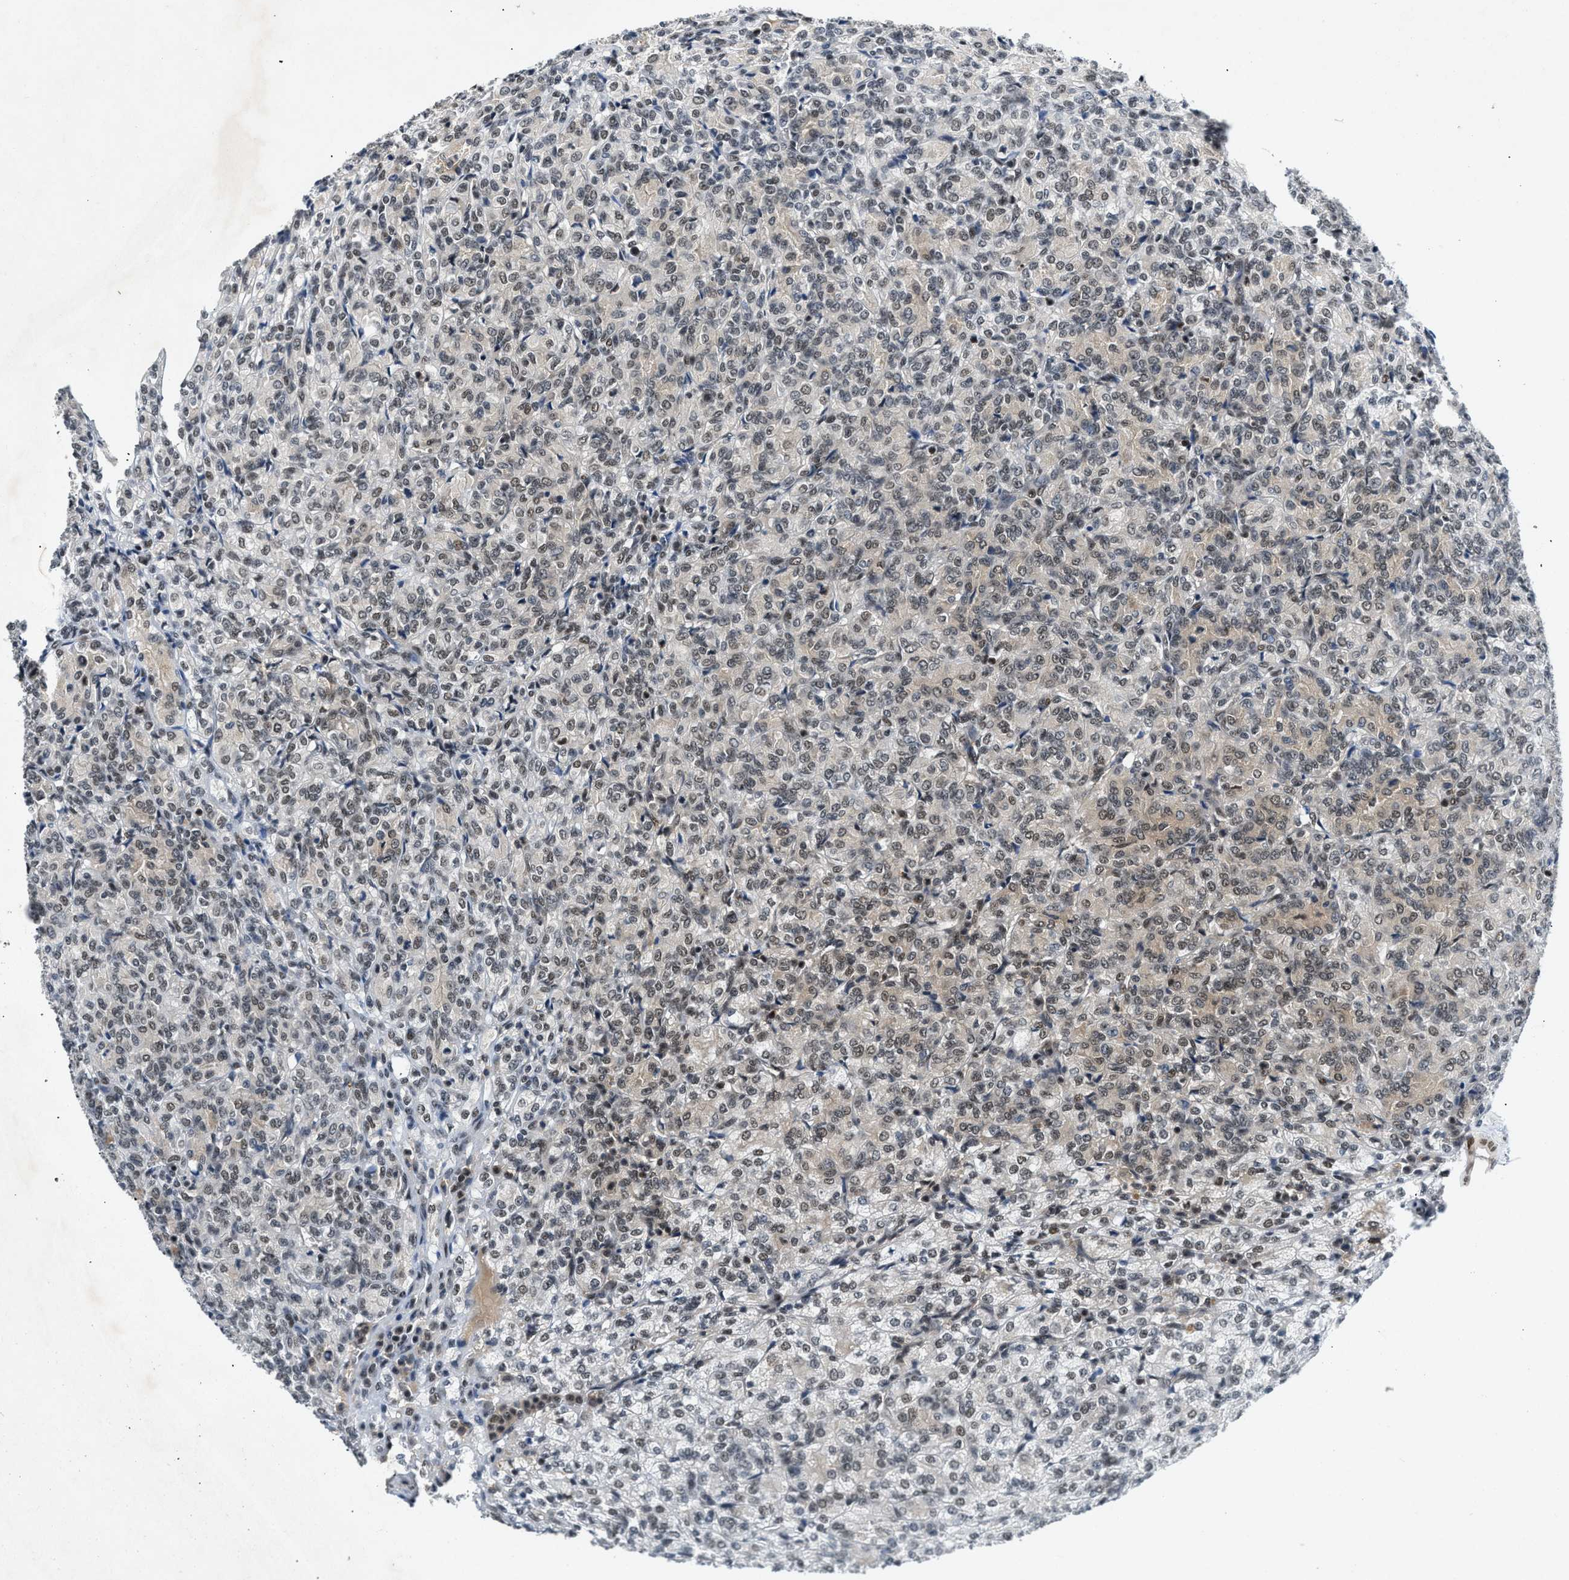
{"staining": {"intensity": "moderate", "quantity": ">75%", "location": "nuclear"}, "tissue": "renal cancer", "cell_type": "Tumor cells", "image_type": "cancer", "snomed": [{"axis": "morphology", "description": "Adenocarcinoma, NOS"}, {"axis": "topography", "description": "Kidney"}], "caption": "Human adenocarcinoma (renal) stained for a protein (brown) exhibits moderate nuclear positive positivity in approximately >75% of tumor cells.", "gene": "NCOA1", "patient": {"sex": "male", "age": 77}}